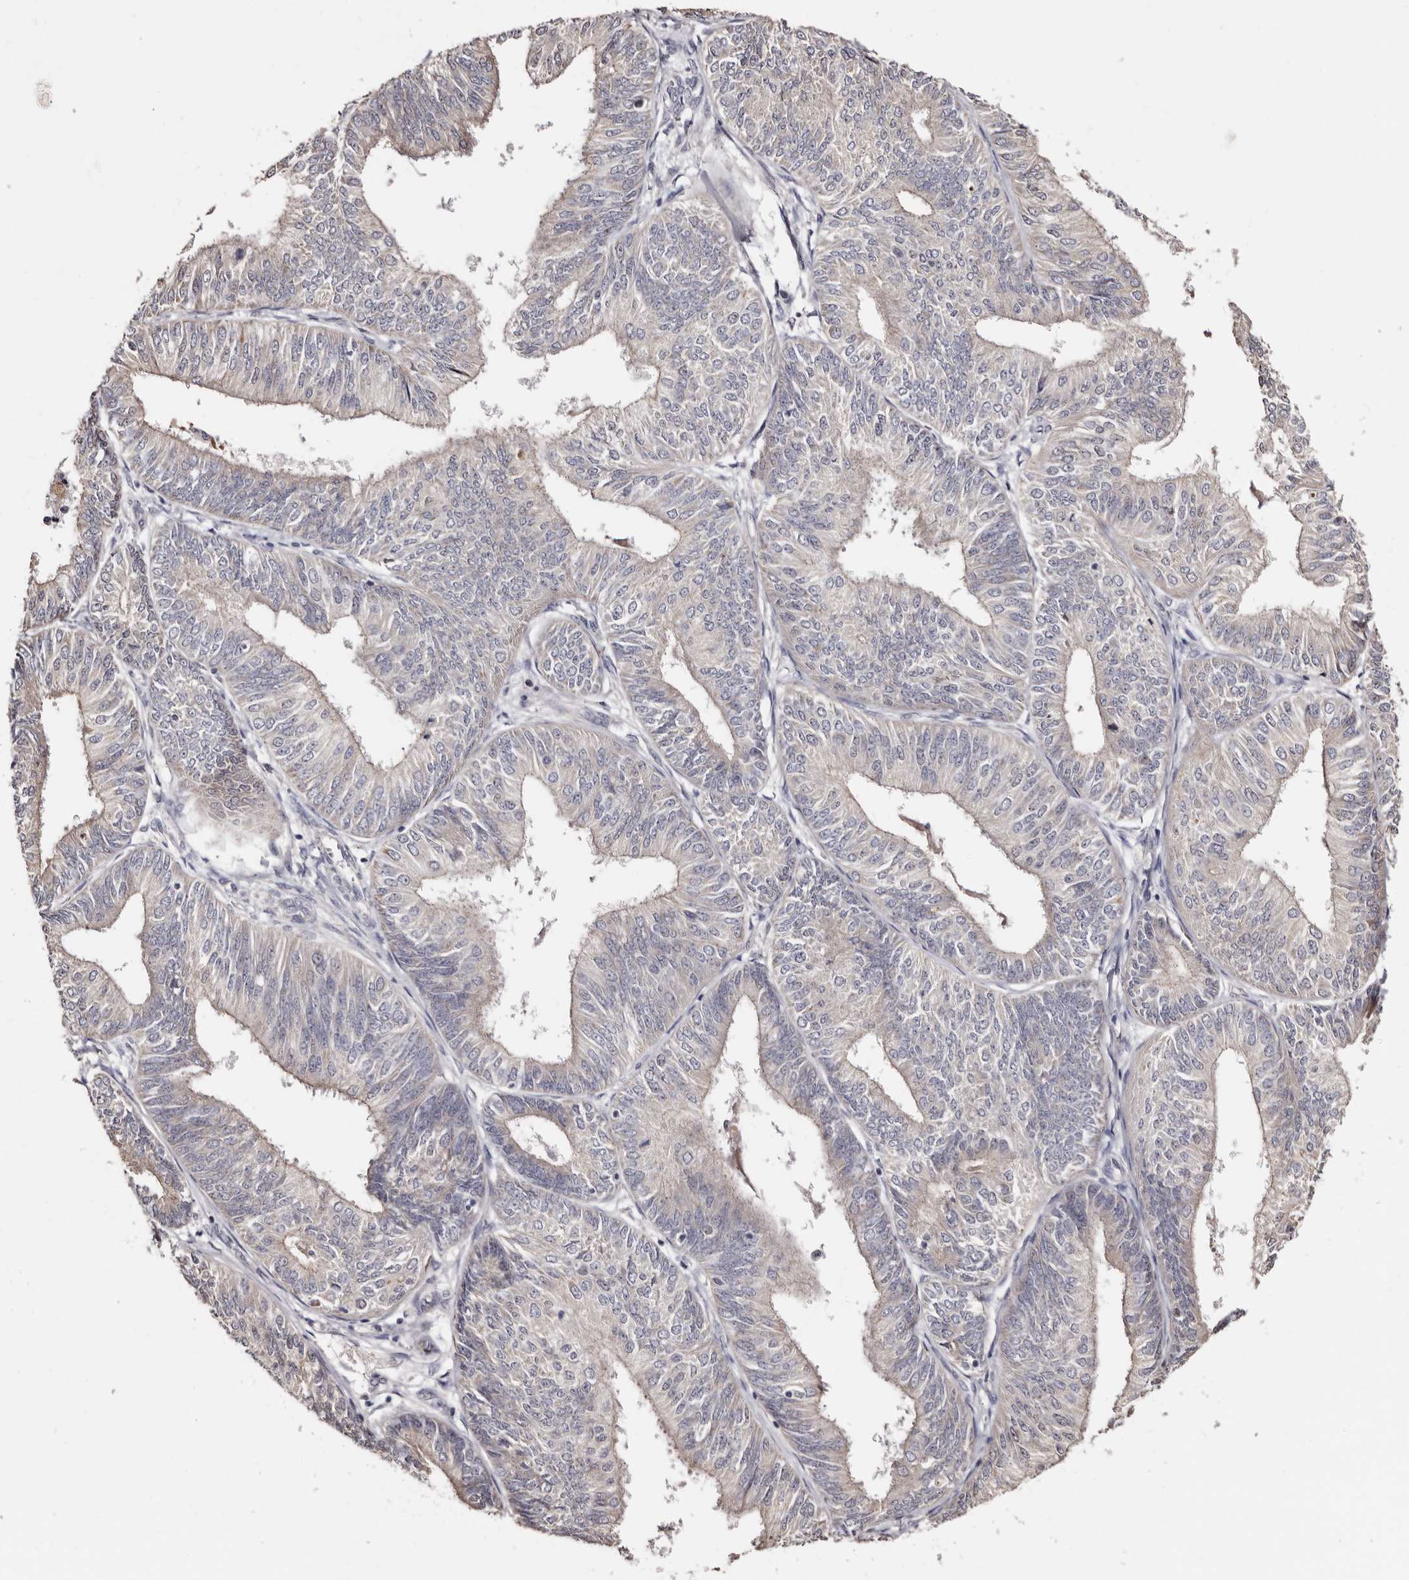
{"staining": {"intensity": "negative", "quantity": "none", "location": "none"}, "tissue": "endometrial cancer", "cell_type": "Tumor cells", "image_type": "cancer", "snomed": [{"axis": "morphology", "description": "Adenocarcinoma, NOS"}, {"axis": "topography", "description": "Endometrium"}], "caption": "DAB immunohistochemical staining of human endometrial adenocarcinoma demonstrates no significant staining in tumor cells.", "gene": "PTAFR", "patient": {"sex": "female", "age": 58}}